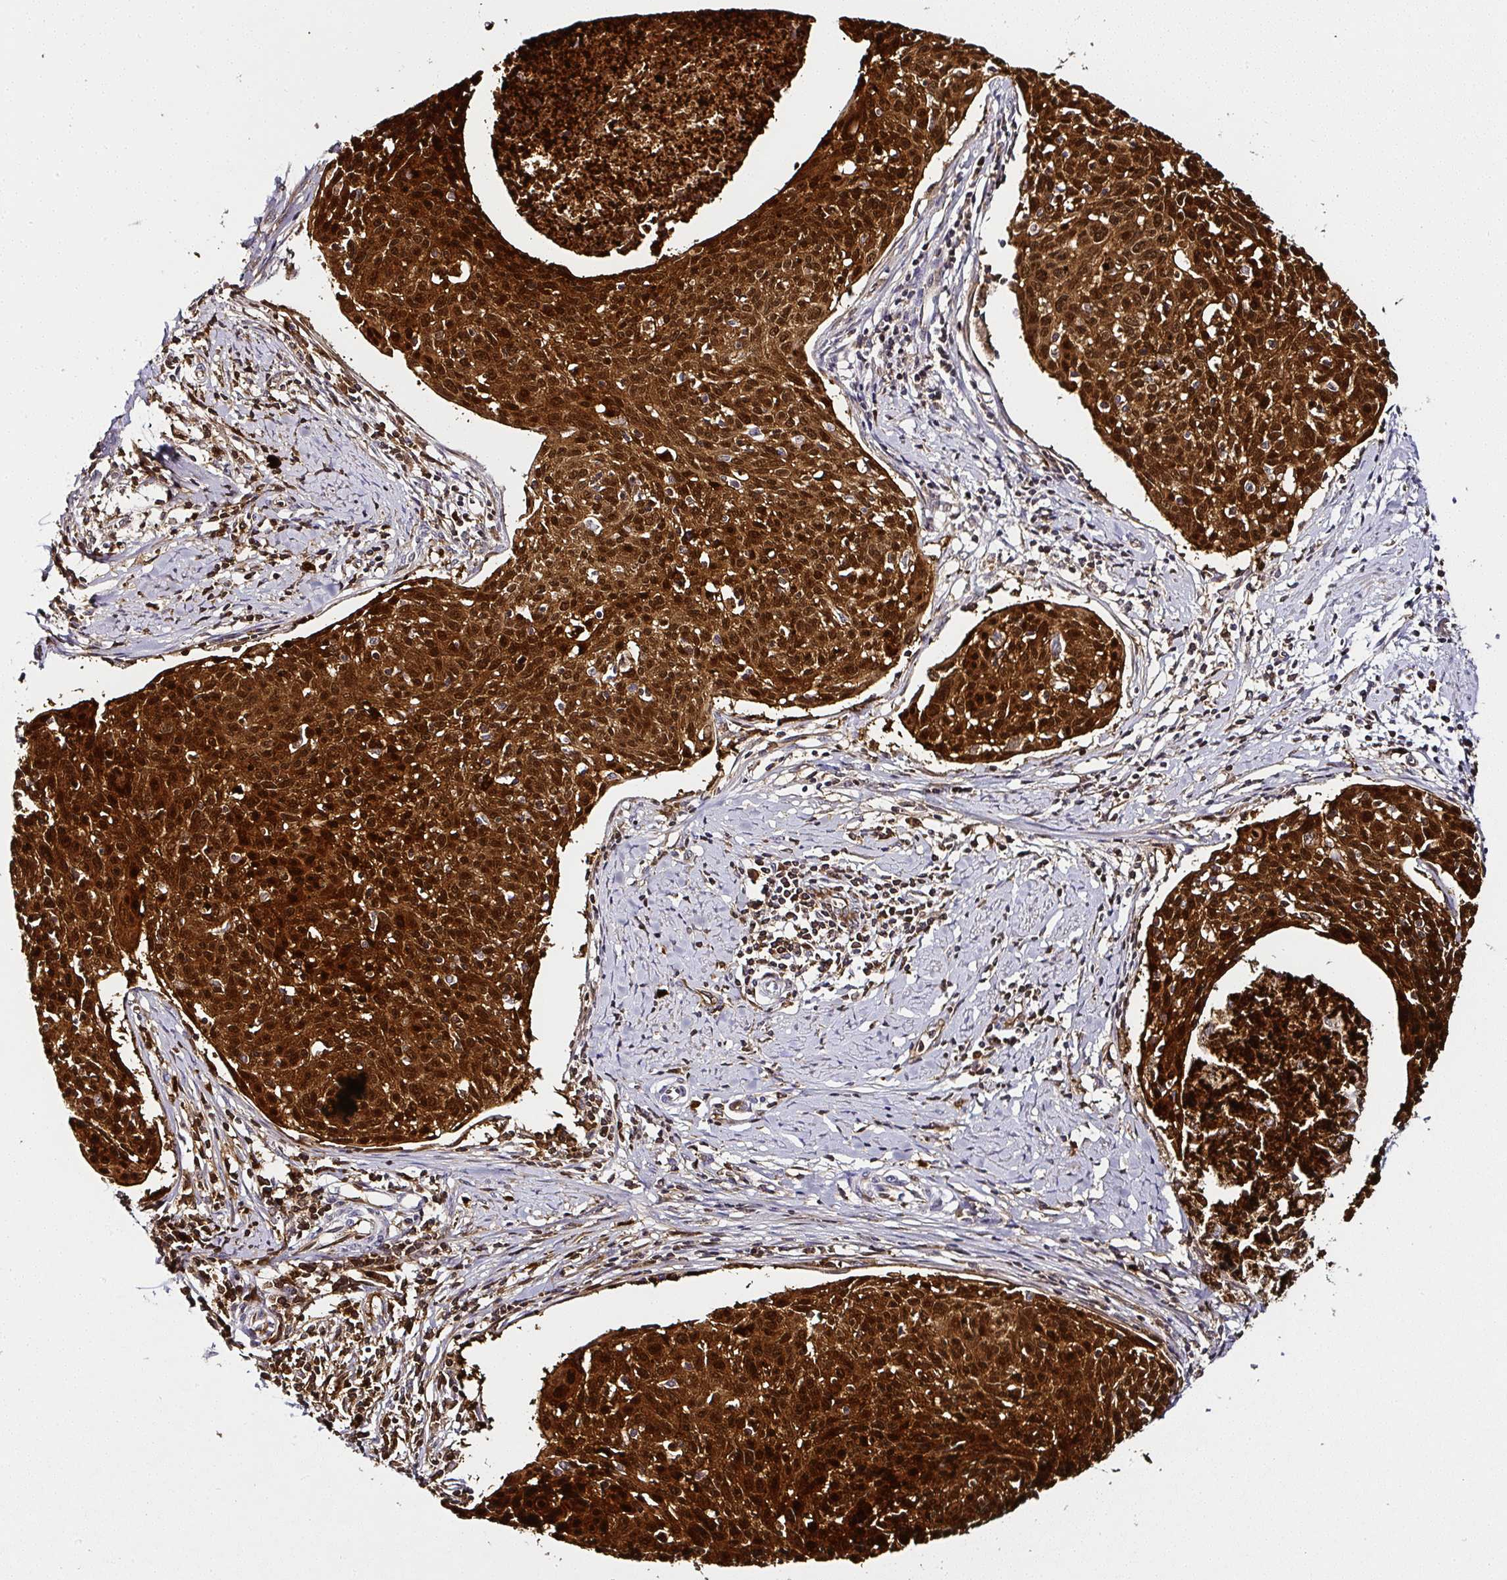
{"staining": {"intensity": "strong", "quantity": ">75%", "location": "cytoplasmic/membranous,nuclear"}, "tissue": "cervical cancer", "cell_type": "Tumor cells", "image_type": "cancer", "snomed": [{"axis": "morphology", "description": "Squamous cell carcinoma, NOS"}, {"axis": "topography", "description": "Cervix"}], "caption": "A histopathology image of cervical squamous cell carcinoma stained for a protein reveals strong cytoplasmic/membranous and nuclear brown staining in tumor cells. (DAB IHC with brightfield microscopy, high magnification).", "gene": "SERPINB3", "patient": {"sex": "female", "age": 49}}